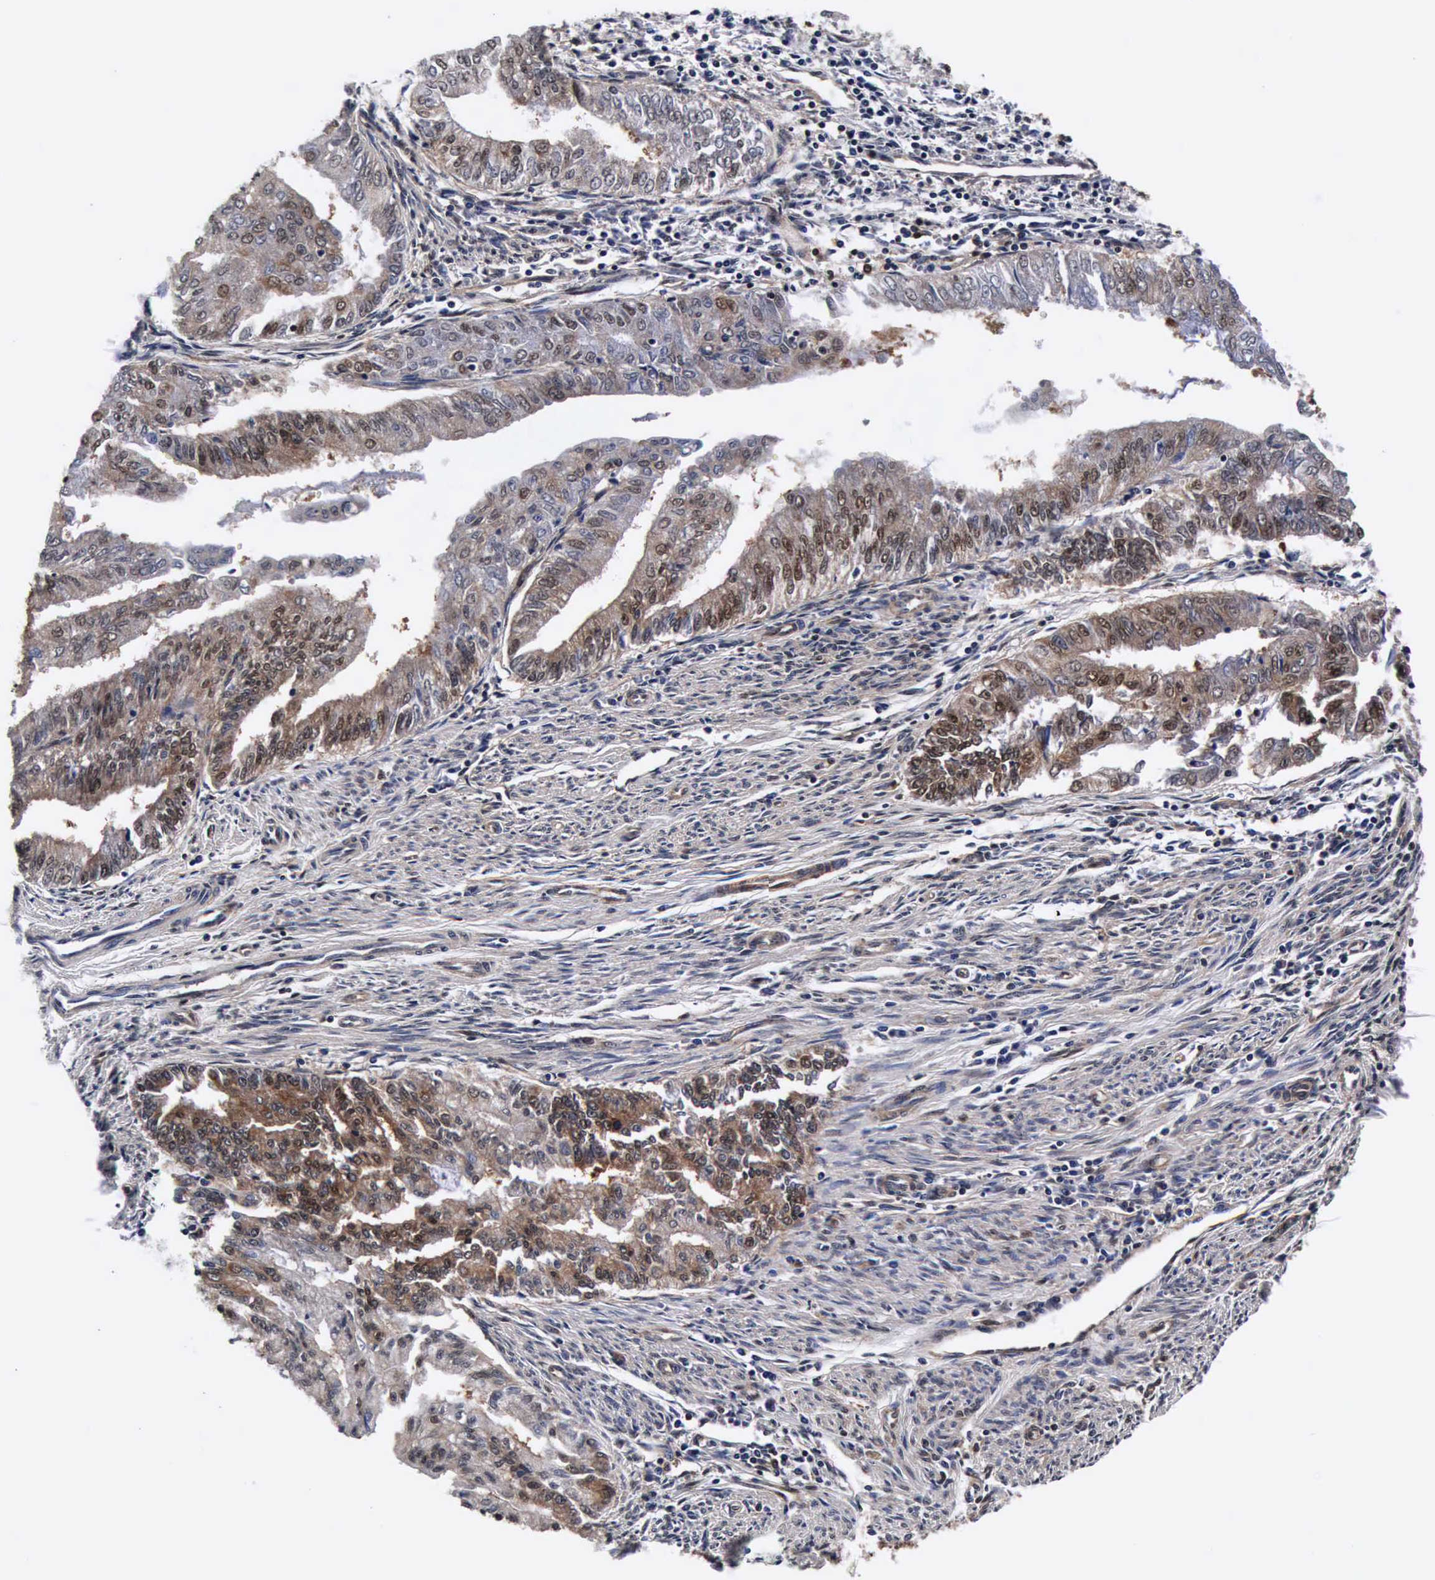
{"staining": {"intensity": "weak", "quantity": "25%-75%", "location": "cytoplasmic/membranous,nuclear"}, "tissue": "endometrial cancer", "cell_type": "Tumor cells", "image_type": "cancer", "snomed": [{"axis": "morphology", "description": "Adenocarcinoma, NOS"}, {"axis": "topography", "description": "Endometrium"}], "caption": "Immunohistochemical staining of human adenocarcinoma (endometrial) exhibits low levels of weak cytoplasmic/membranous and nuclear protein staining in about 25%-75% of tumor cells. (Brightfield microscopy of DAB IHC at high magnification).", "gene": "UBC", "patient": {"sex": "female", "age": 66}}